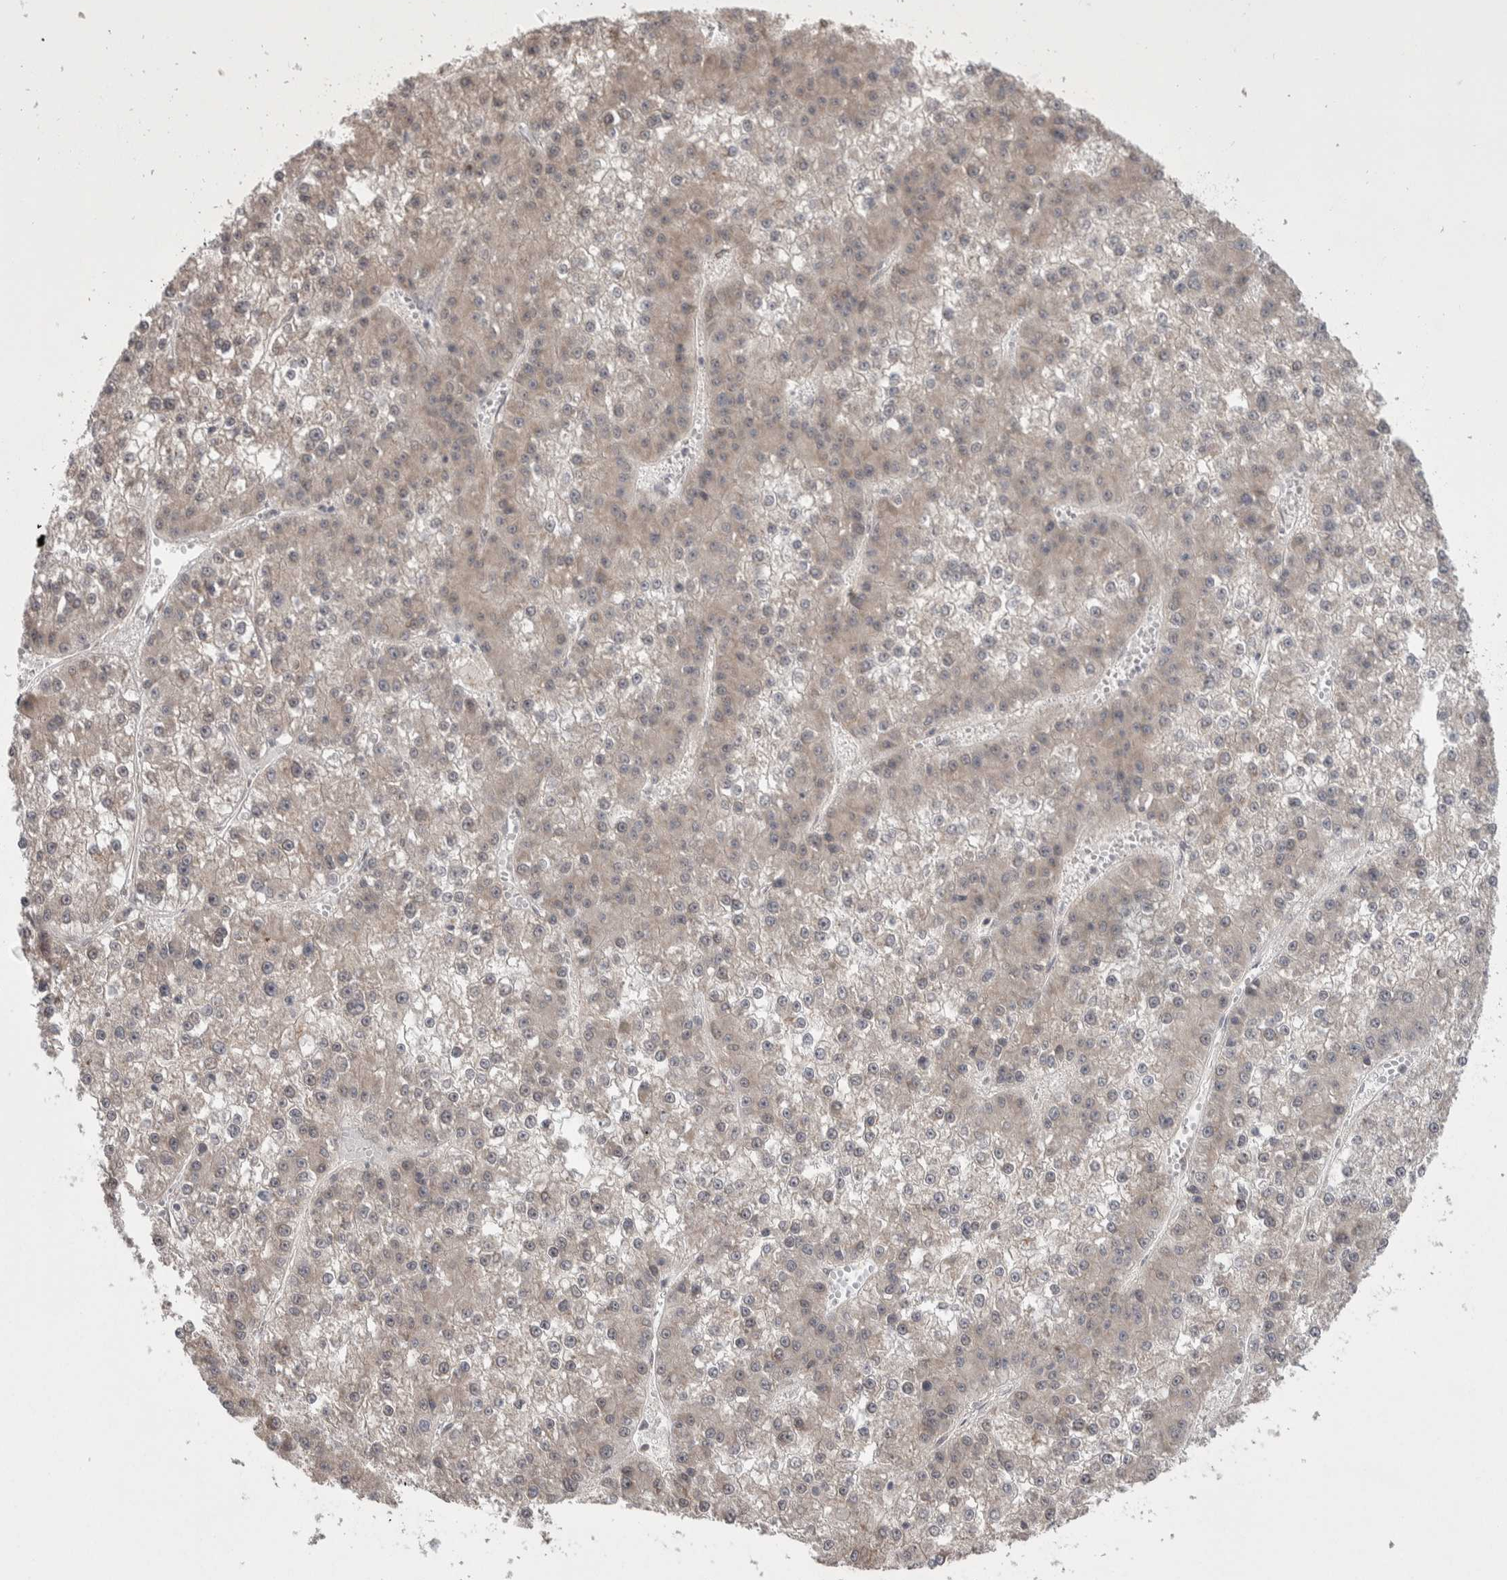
{"staining": {"intensity": "weak", "quantity": "25%-75%", "location": "cytoplasmic/membranous"}, "tissue": "liver cancer", "cell_type": "Tumor cells", "image_type": "cancer", "snomed": [{"axis": "morphology", "description": "Carcinoma, Hepatocellular, NOS"}, {"axis": "topography", "description": "Liver"}], "caption": "An immunohistochemistry (IHC) image of tumor tissue is shown. Protein staining in brown shows weak cytoplasmic/membranous positivity in liver cancer (hepatocellular carcinoma) within tumor cells.", "gene": "CUL2", "patient": {"sex": "female", "age": 73}}